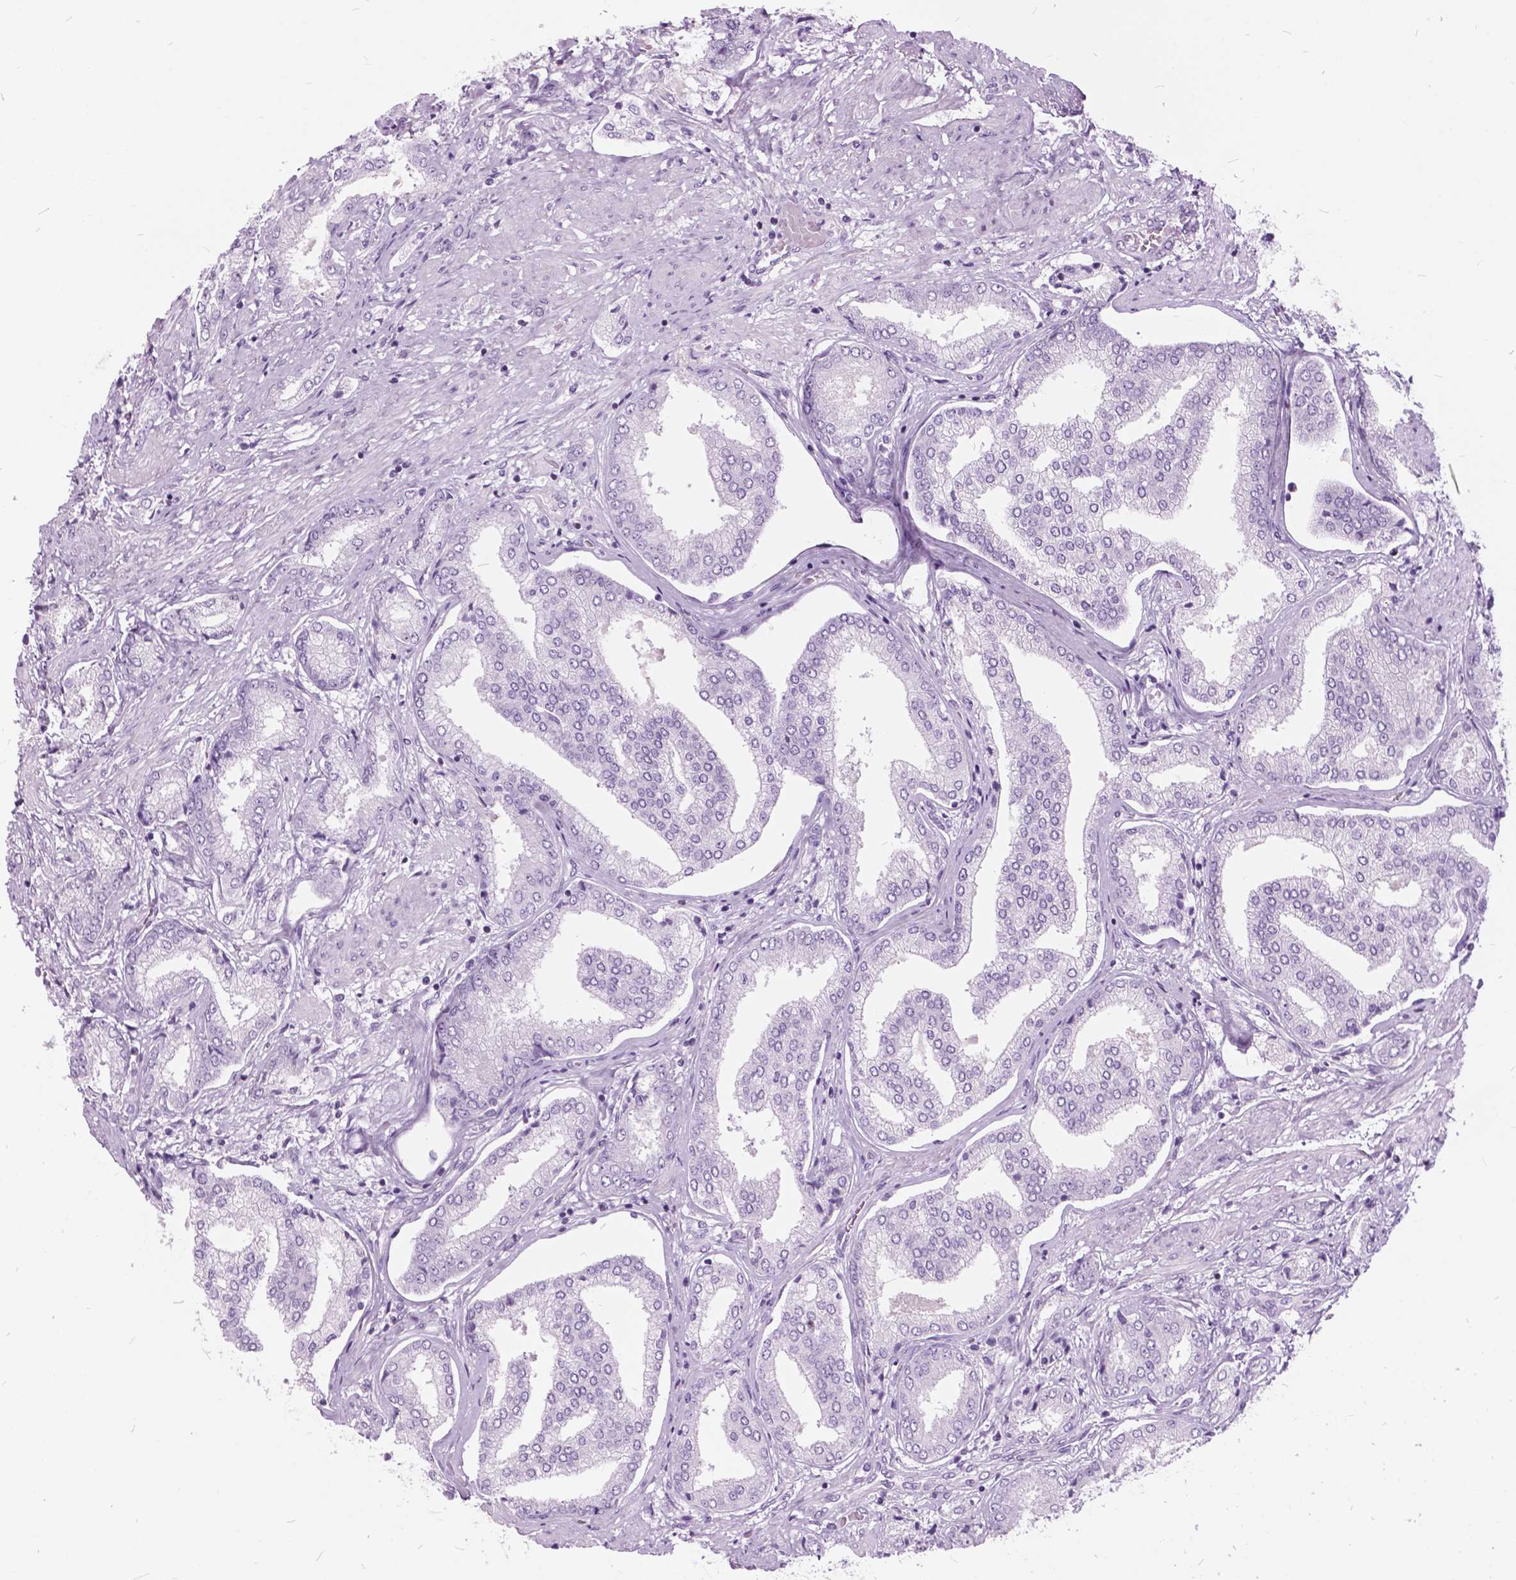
{"staining": {"intensity": "negative", "quantity": "none", "location": "none"}, "tissue": "prostate cancer", "cell_type": "Tumor cells", "image_type": "cancer", "snomed": [{"axis": "morphology", "description": "Adenocarcinoma, NOS"}, {"axis": "topography", "description": "Prostate"}], "caption": "This is an immunohistochemistry (IHC) micrograph of prostate cancer (adenocarcinoma). There is no staining in tumor cells.", "gene": "SP140", "patient": {"sex": "male", "age": 63}}